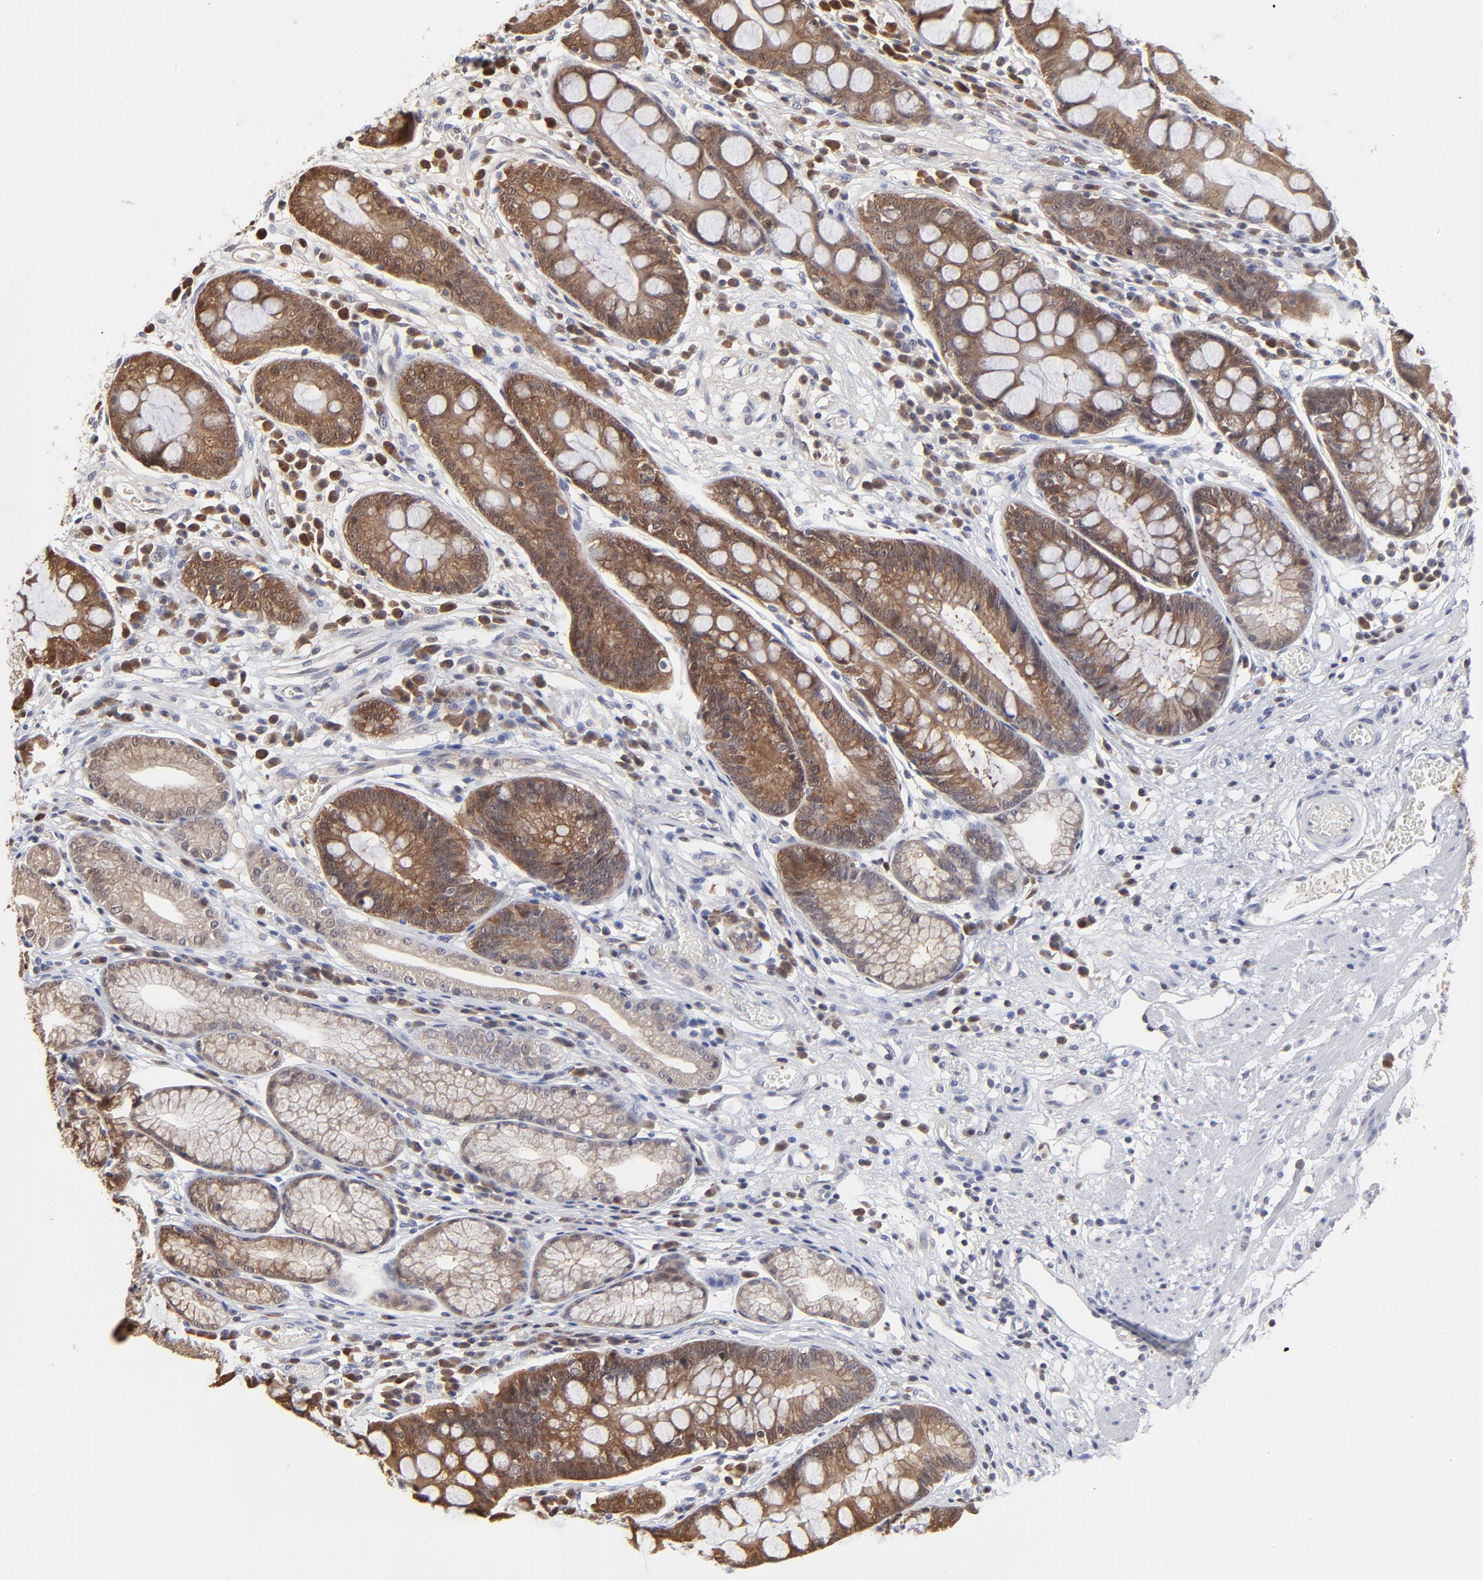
{"staining": {"intensity": "moderate", "quantity": "25%-75%", "location": "cytoplasmic/membranous"}, "tissue": "stomach", "cell_type": "Glandular cells", "image_type": "normal", "snomed": [{"axis": "morphology", "description": "Normal tissue, NOS"}, {"axis": "morphology", "description": "Inflammation, NOS"}, {"axis": "topography", "description": "Stomach, lower"}], "caption": "Protein staining displays moderate cytoplasmic/membranous expression in approximately 25%-75% of glandular cells in benign stomach.", "gene": "CASP3", "patient": {"sex": "male", "age": 59}}